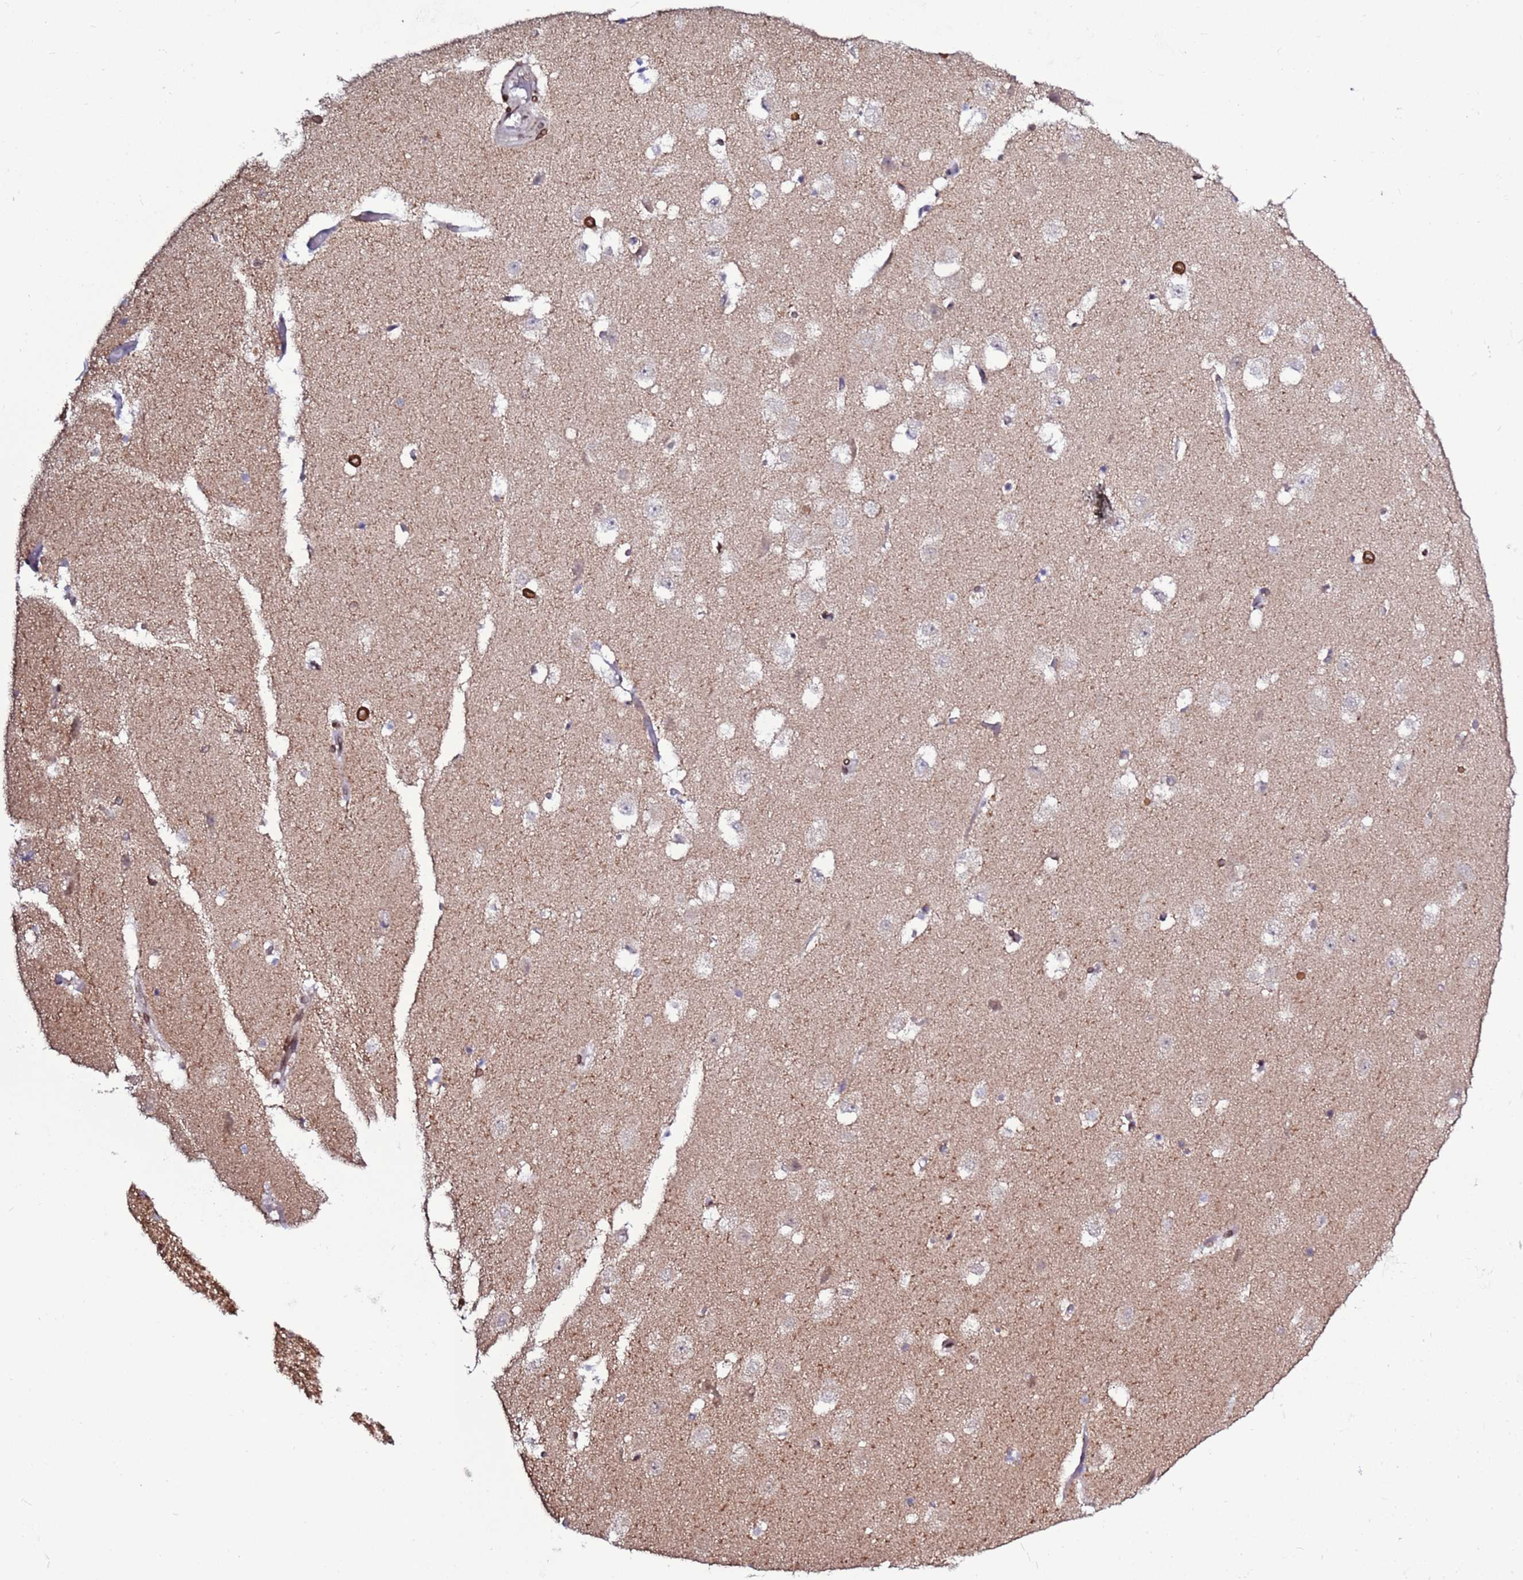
{"staining": {"intensity": "negative", "quantity": "none", "location": "none"}, "tissue": "hippocampus", "cell_type": "Glial cells", "image_type": "normal", "snomed": [{"axis": "morphology", "description": "Normal tissue, NOS"}, {"axis": "topography", "description": "Hippocampus"}], "caption": "Immunohistochemistry of unremarkable hippocampus exhibits no expression in glial cells.", "gene": "TOR1AIP1", "patient": {"sex": "female", "age": 52}}